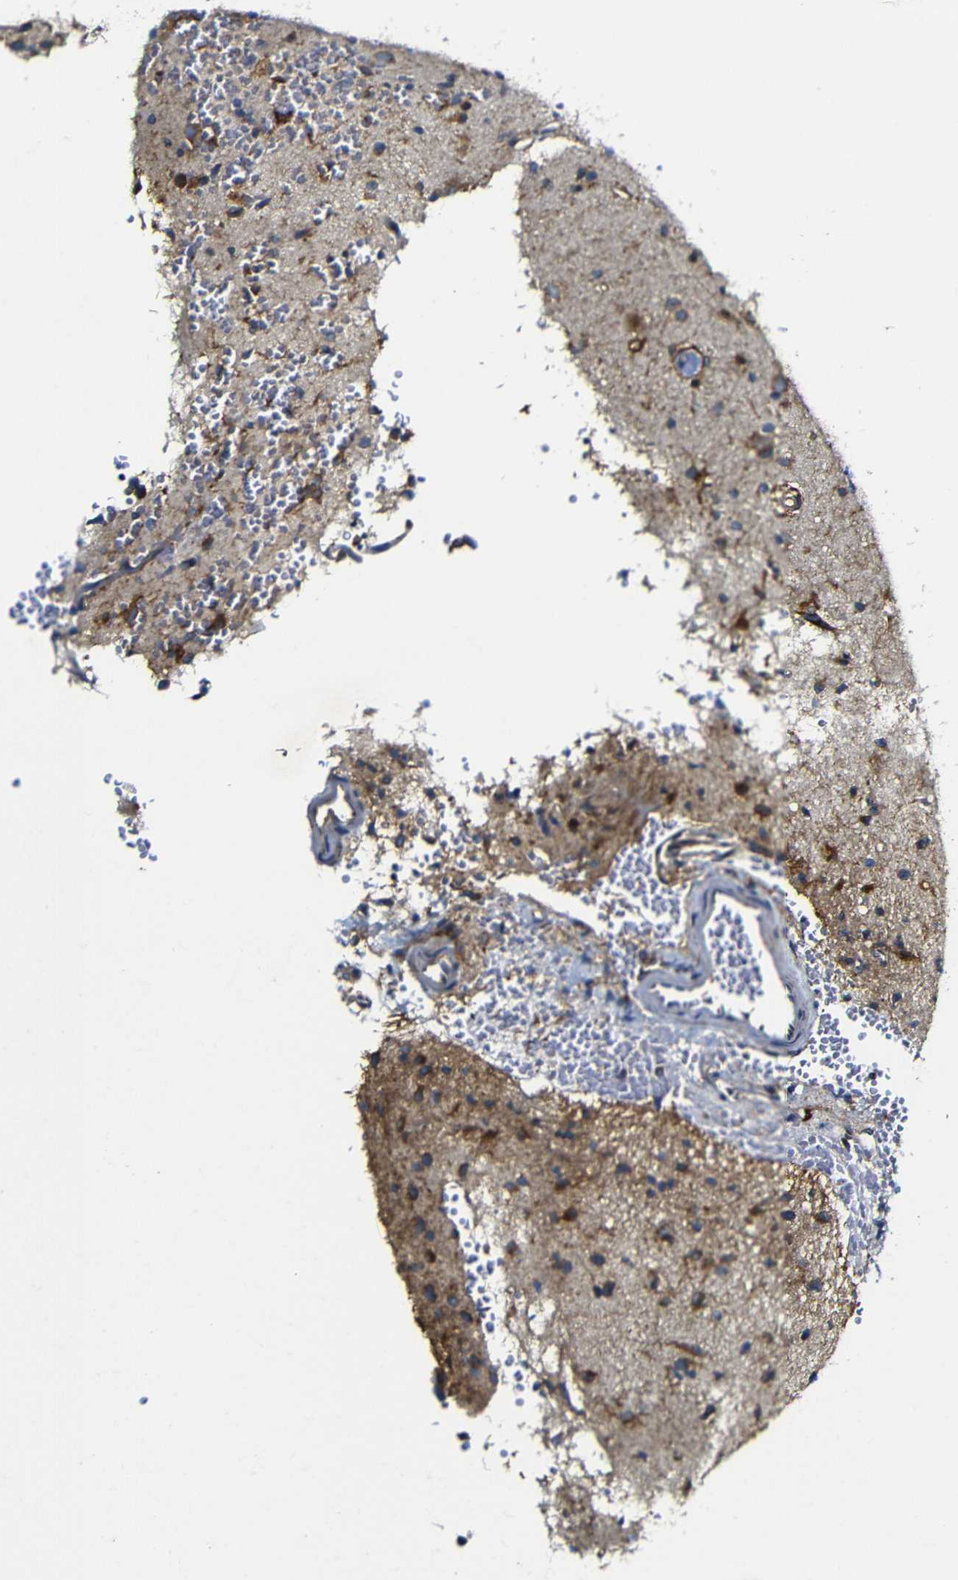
{"staining": {"intensity": "moderate", "quantity": "25%-75%", "location": "cytoplasmic/membranous"}, "tissue": "glioma", "cell_type": "Tumor cells", "image_type": "cancer", "snomed": [{"axis": "morphology", "description": "Glioma, malignant, High grade"}, {"axis": "topography", "description": "pancreas cauda"}], "caption": "High-magnification brightfield microscopy of glioma stained with DAB (brown) and counterstained with hematoxylin (blue). tumor cells exhibit moderate cytoplasmic/membranous staining is present in approximately25%-75% of cells. (DAB (3,3'-diaminobenzidine) = brown stain, brightfield microscopy at high magnification).", "gene": "CLCC1", "patient": {"sex": "male", "age": 60}}